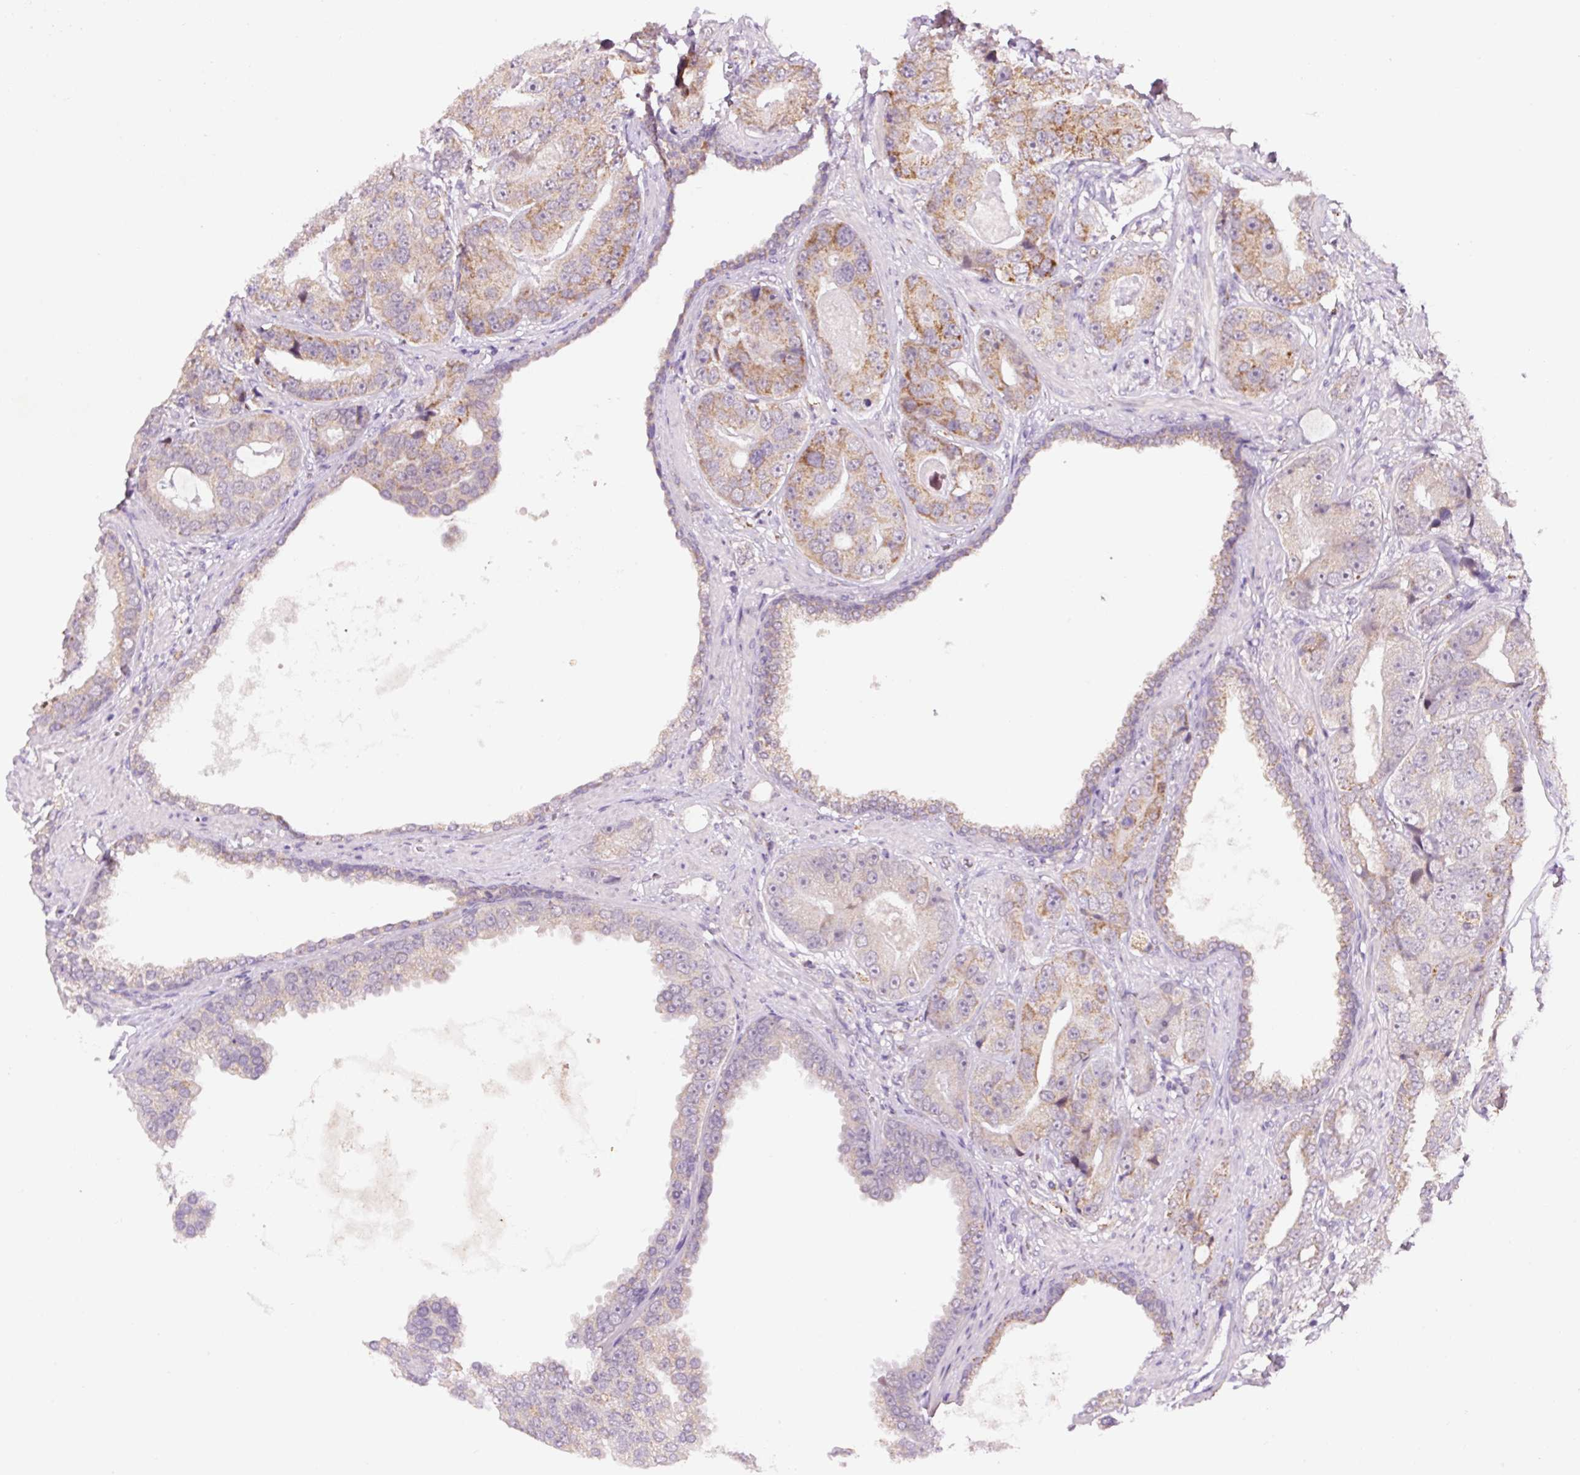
{"staining": {"intensity": "moderate", "quantity": "<25%", "location": "cytoplasmic/membranous"}, "tissue": "prostate cancer", "cell_type": "Tumor cells", "image_type": "cancer", "snomed": [{"axis": "morphology", "description": "Adenocarcinoma, High grade"}, {"axis": "topography", "description": "Prostate"}], "caption": "Immunohistochemical staining of adenocarcinoma (high-grade) (prostate) demonstrates low levels of moderate cytoplasmic/membranous expression in approximately <25% of tumor cells.", "gene": "PCK2", "patient": {"sex": "male", "age": 71}}